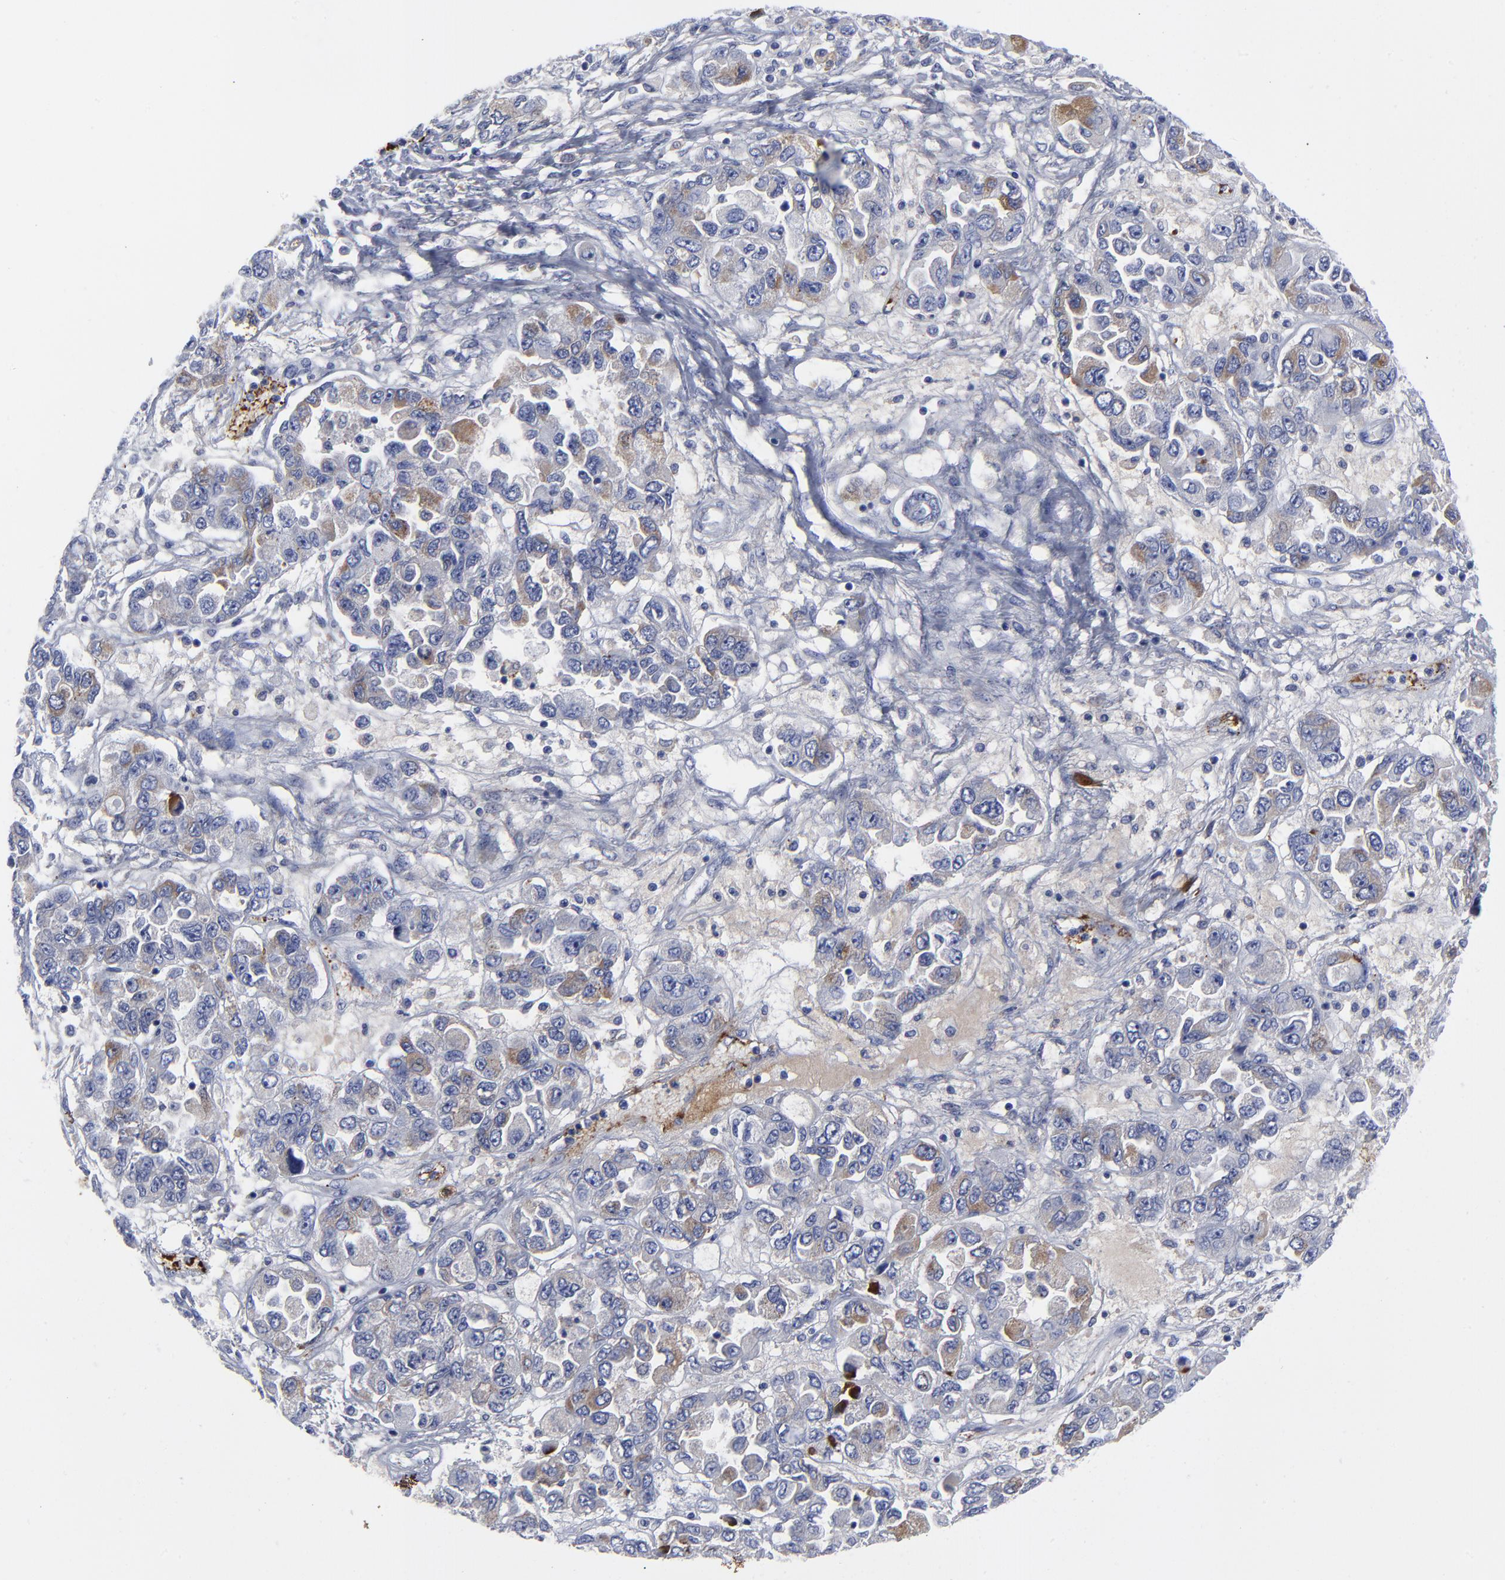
{"staining": {"intensity": "negative", "quantity": "none", "location": "none"}, "tissue": "ovarian cancer", "cell_type": "Tumor cells", "image_type": "cancer", "snomed": [{"axis": "morphology", "description": "Cystadenocarcinoma, serous, NOS"}, {"axis": "topography", "description": "Ovary"}], "caption": "An image of ovarian cancer stained for a protein reveals no brown staining in tumor cells.", "gene": "DCN", "patient": {"sex": "female", "age": 84}}